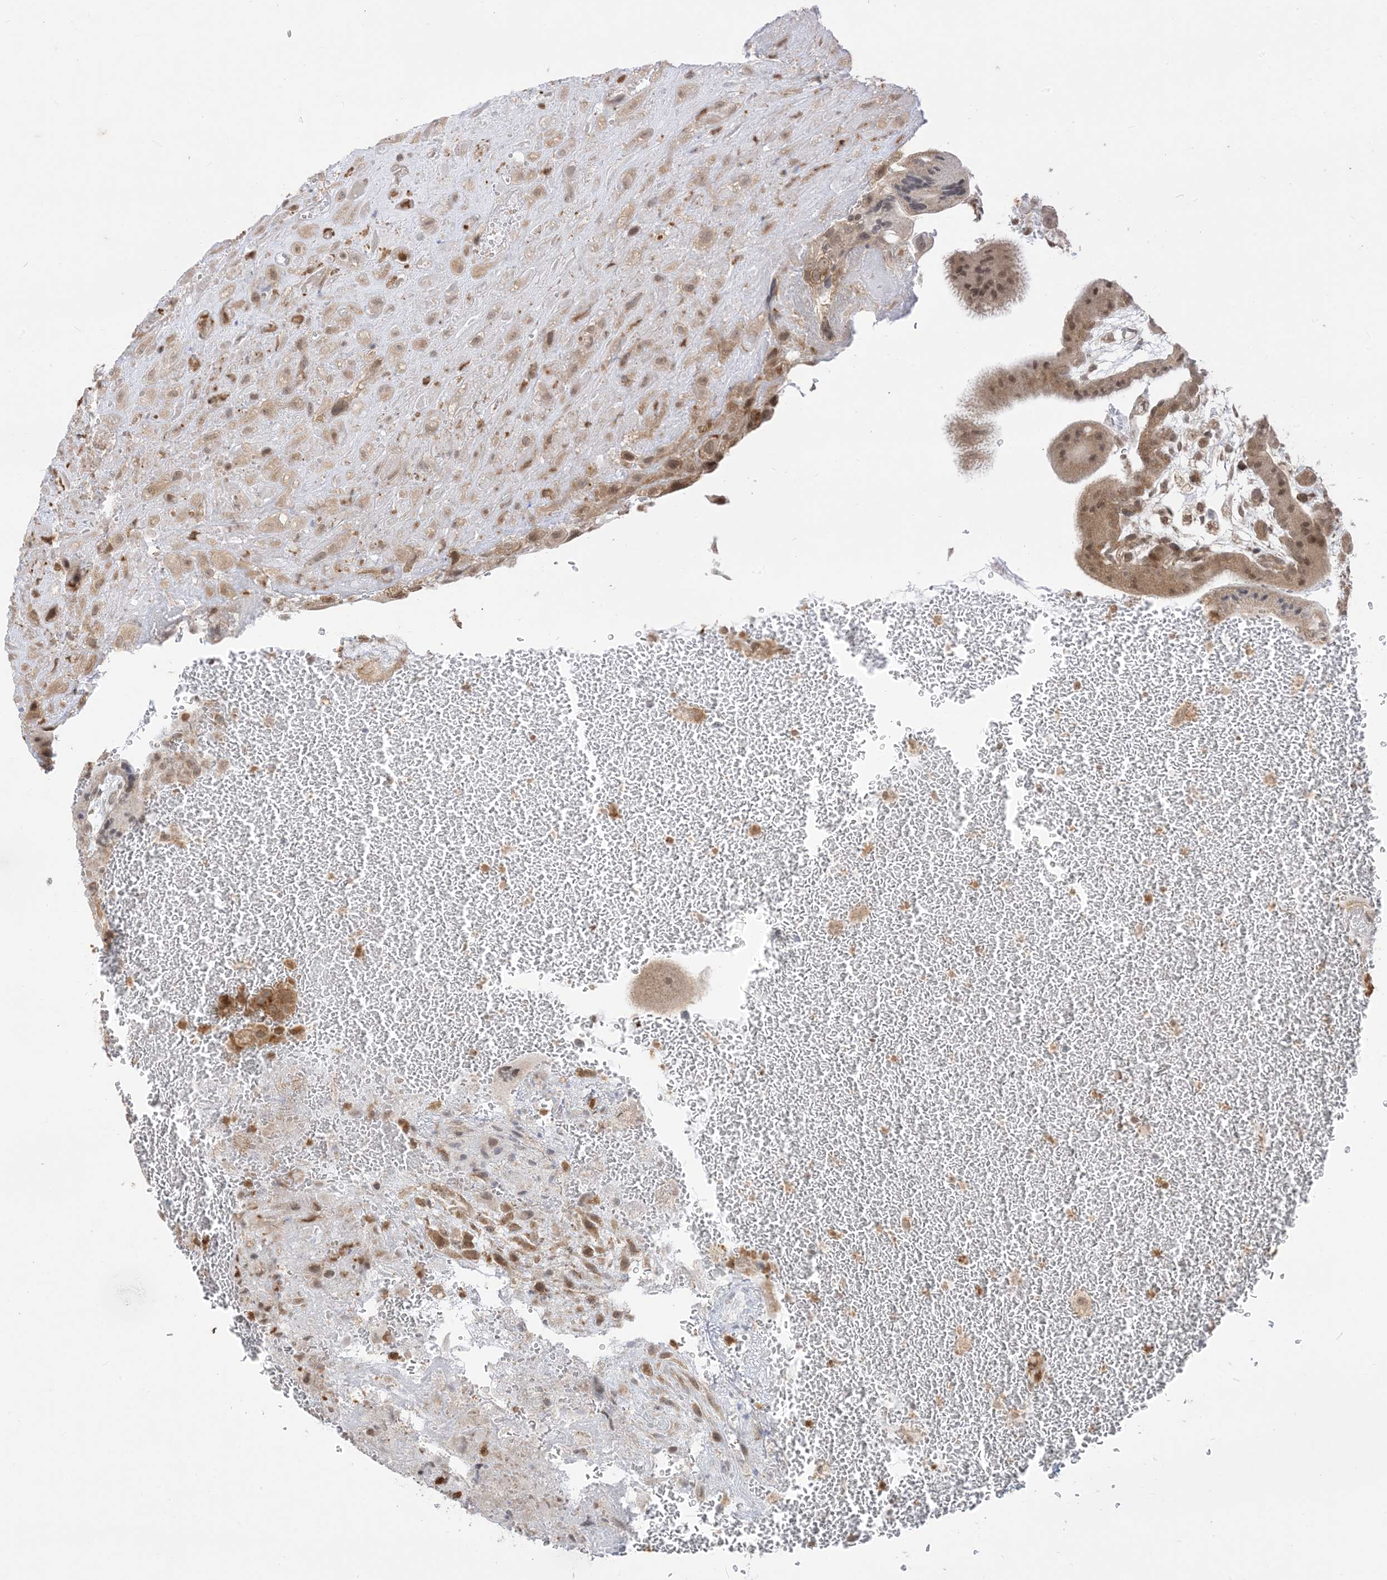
{"staining": {"intensity": "weak", "quantity": "25%-75%", "location": "cytoplasmic/membranous"}, "tissue": "placenta", "cell_type": "Decidual cells", "image_type": "normal", "snomed": [{"axis": "morphology", "description": "Normal tissue, NOS"}, {"axis": "topography", "description": "Placenta"}], "caption": "Approximately 25%-75% of decidual cells in normal placenta reveal weak cytoplasmic/membranous protein staining as visualized by brown immunohistochemical staining.", "gene": "KANSL3", "patient": {"sex": "female", "age": 35}}